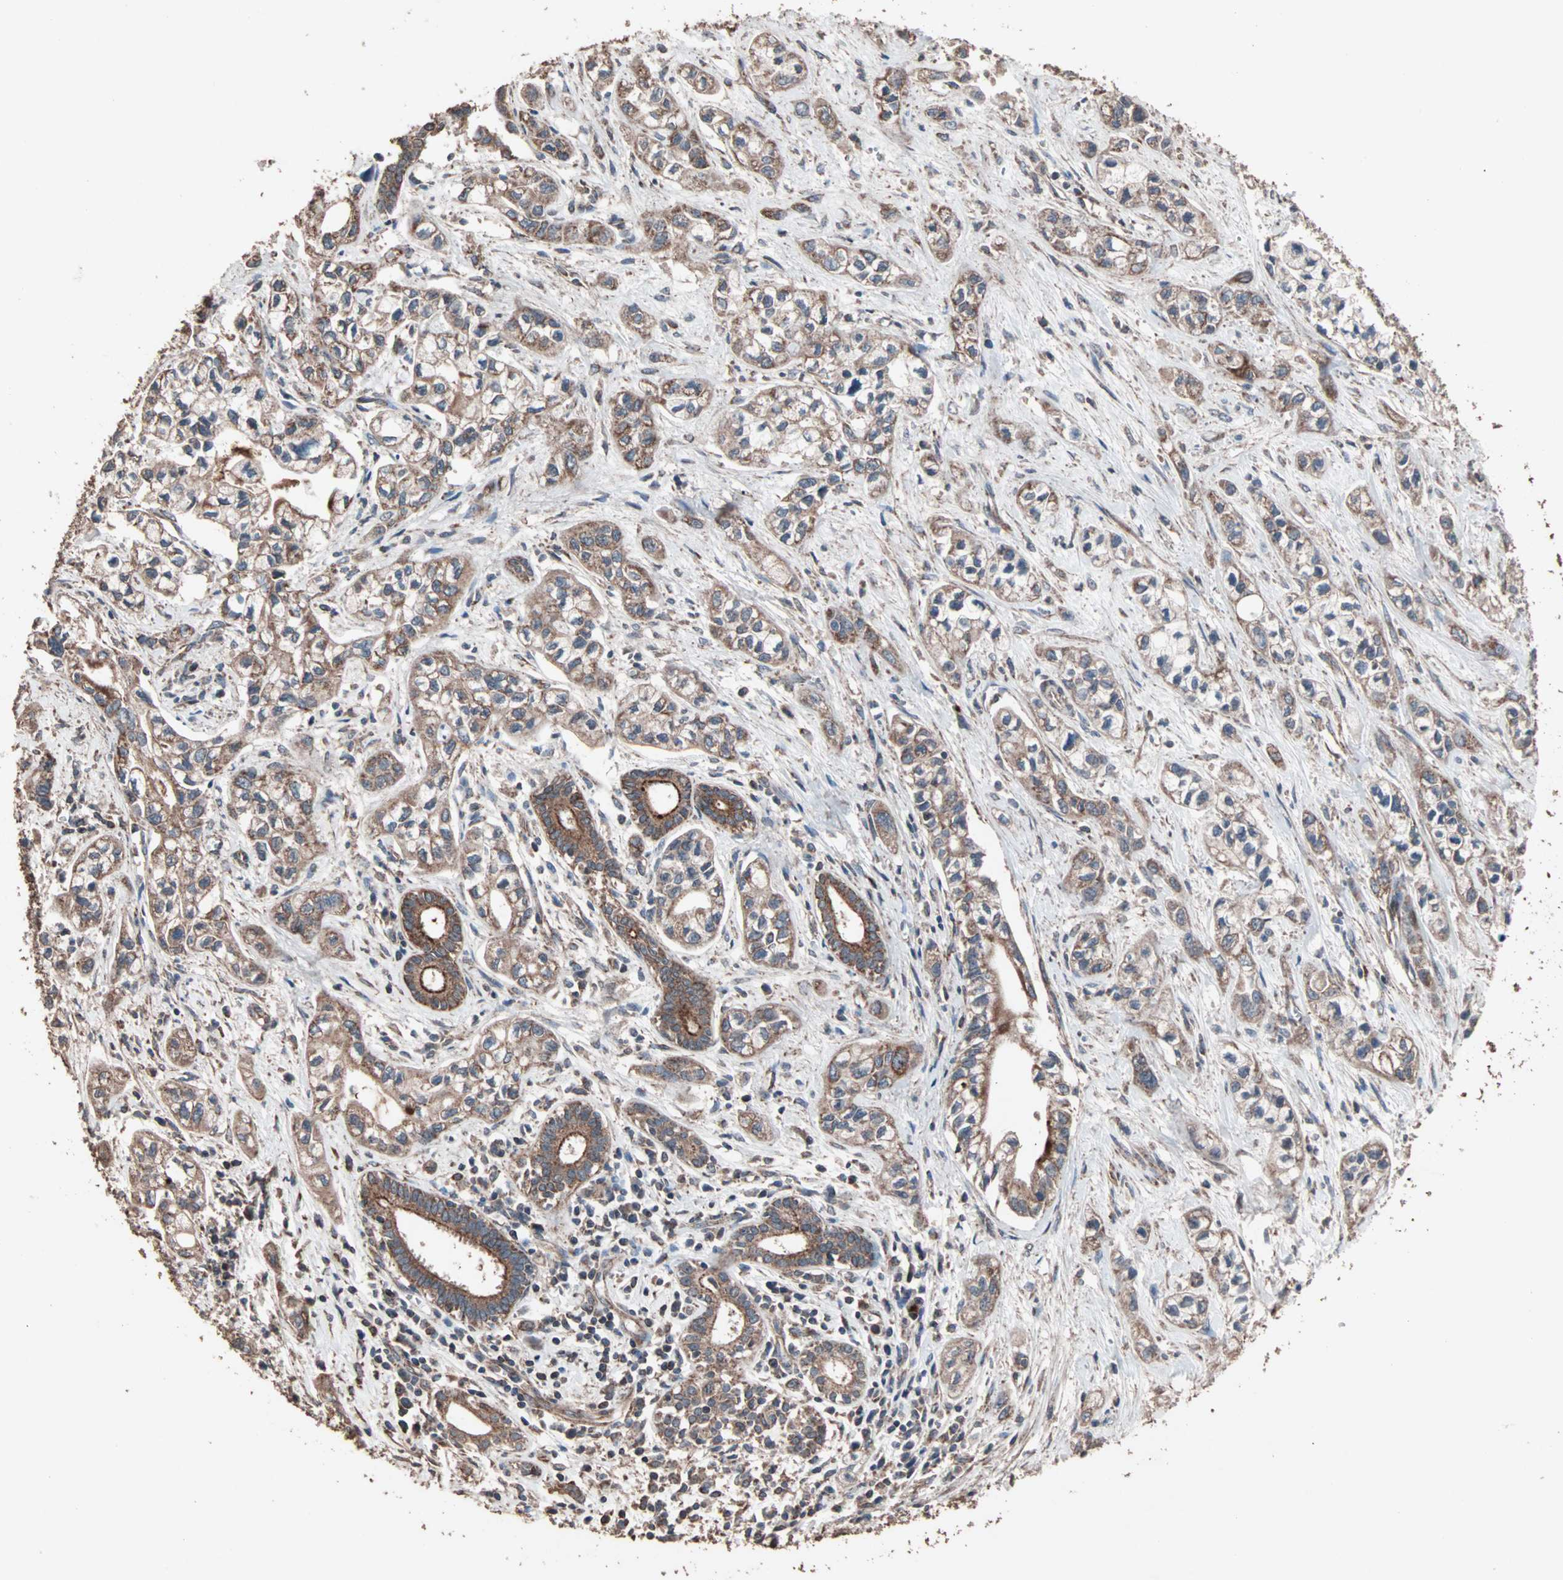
{"staining": {"intensity": "moderate", "quantity": ">75%", "location": "cytoplasmic/membranous"}, "tissue": "pancreatic cancer", "cell_type": "Tumor cells", "image_type": "cancer", "snomed": [{"axis": "morphology", "description": "Adenocarcinoma, NOS"}, {"axis": "topography", "description": "Pancreas"}], "caption": "This micrograph exhibits pancreatic cancer stained with immunohistochemistry (IHC) to label a protein in brown. The cytoplasmic/membranous of tumor cells show moderate positivity for the protein. Nuclei are counter-stained blue.", "gene": "MRPL2", "patient": {"sex": "male", "age": 74}}